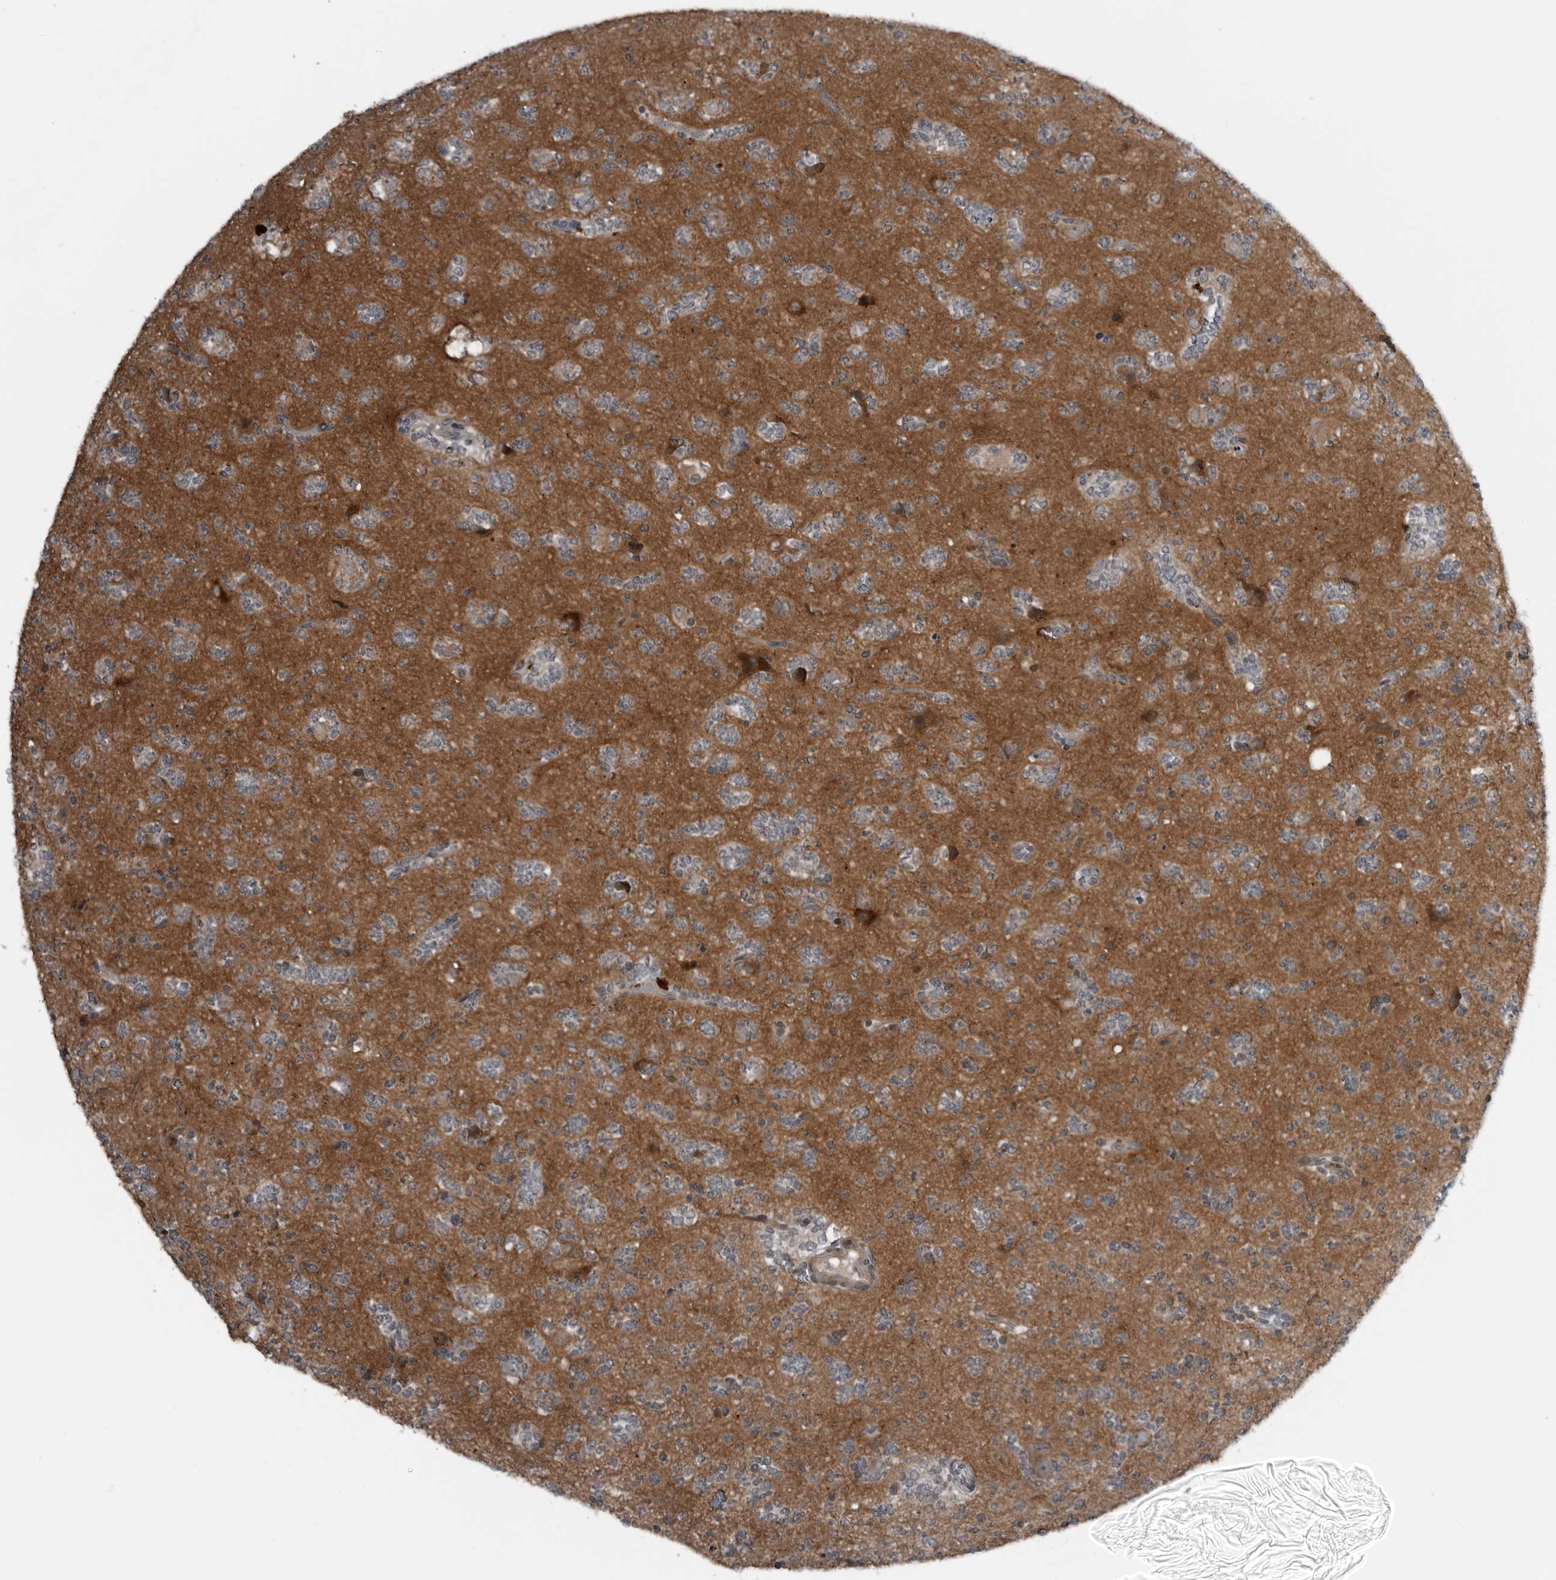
{"staining": {"intensity": "moderate", "quantity": "<25%", "location": "cytoplasmic/membranous,nuclear"}, "tissue": "glioma", "cell_type": "Tumor cells", "image_type": "cancer", "snomed": [{"axis": "morphology", "description": "Glioma, malignant, High grade"}, {"axis": "topography", "description": "Brain"}], "caption": "This is a photomicrograph of immunohistochemistry staining of malignant glioma (high-grade), which shows moderate staining in the cytoplasmic/membranous and nuclear of tumor cells.", "gene": "GAK", "patient": {"sex": "female", "age": 62}}